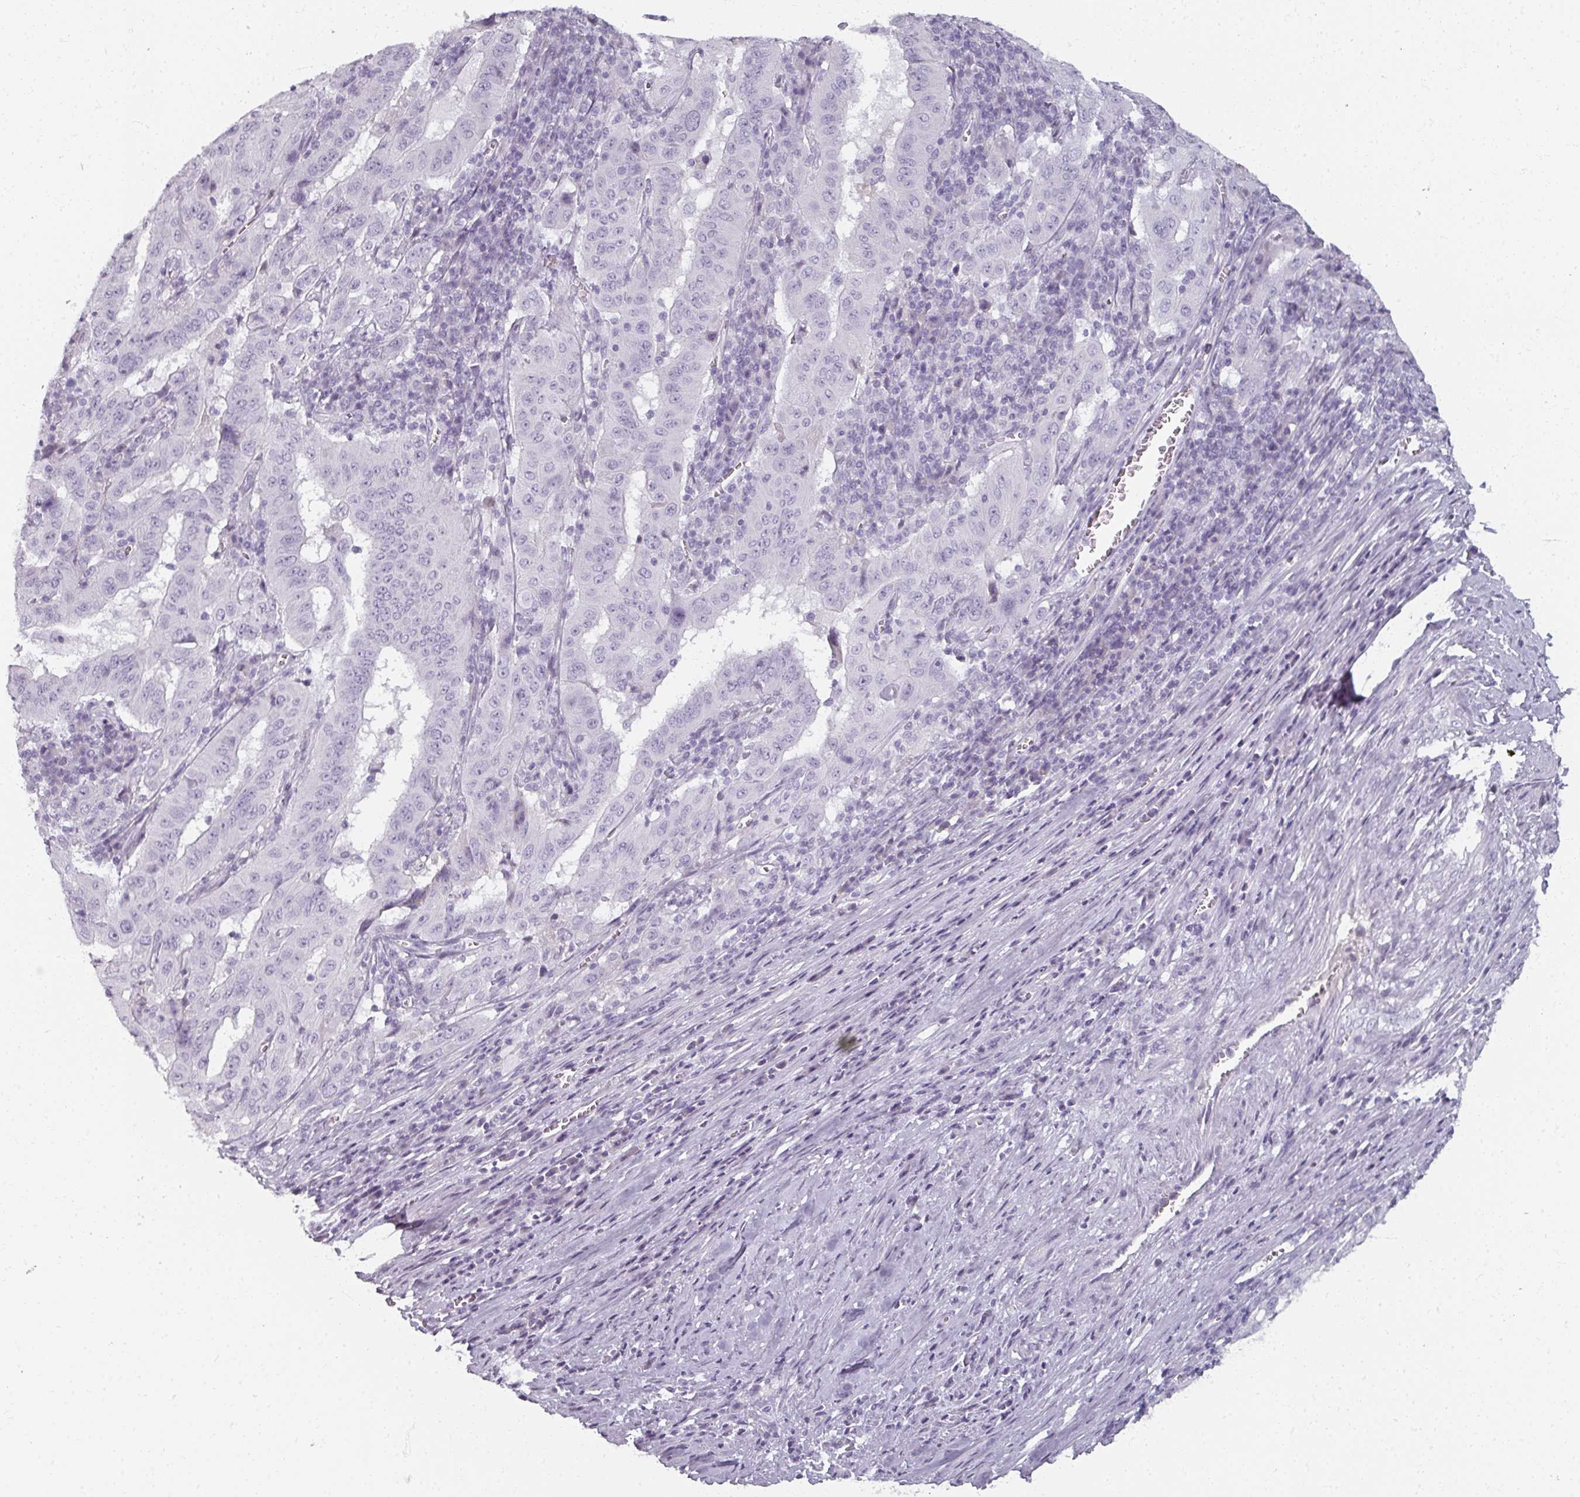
{"staining": {"intensity": "negative", "quantity": "none", "location": "none"}, "tissue": "pancreatic cancer", "cell_type": "Tumor cells", "image_type": "cancer", "snomed": [{"axis": "morphology", "description": "Adenocarcinoma, NOS"}, {"axis": "topography", "description": "Pancreas"}], "caption": "Immunohistochemical staining of pancreatic adenocarcinoma displays no significant expression in tumor cells. (IHC, brightfield microscopy, high magnification).", "gene": "REG3G", "patient": {"sex": "male", "age": 63}}